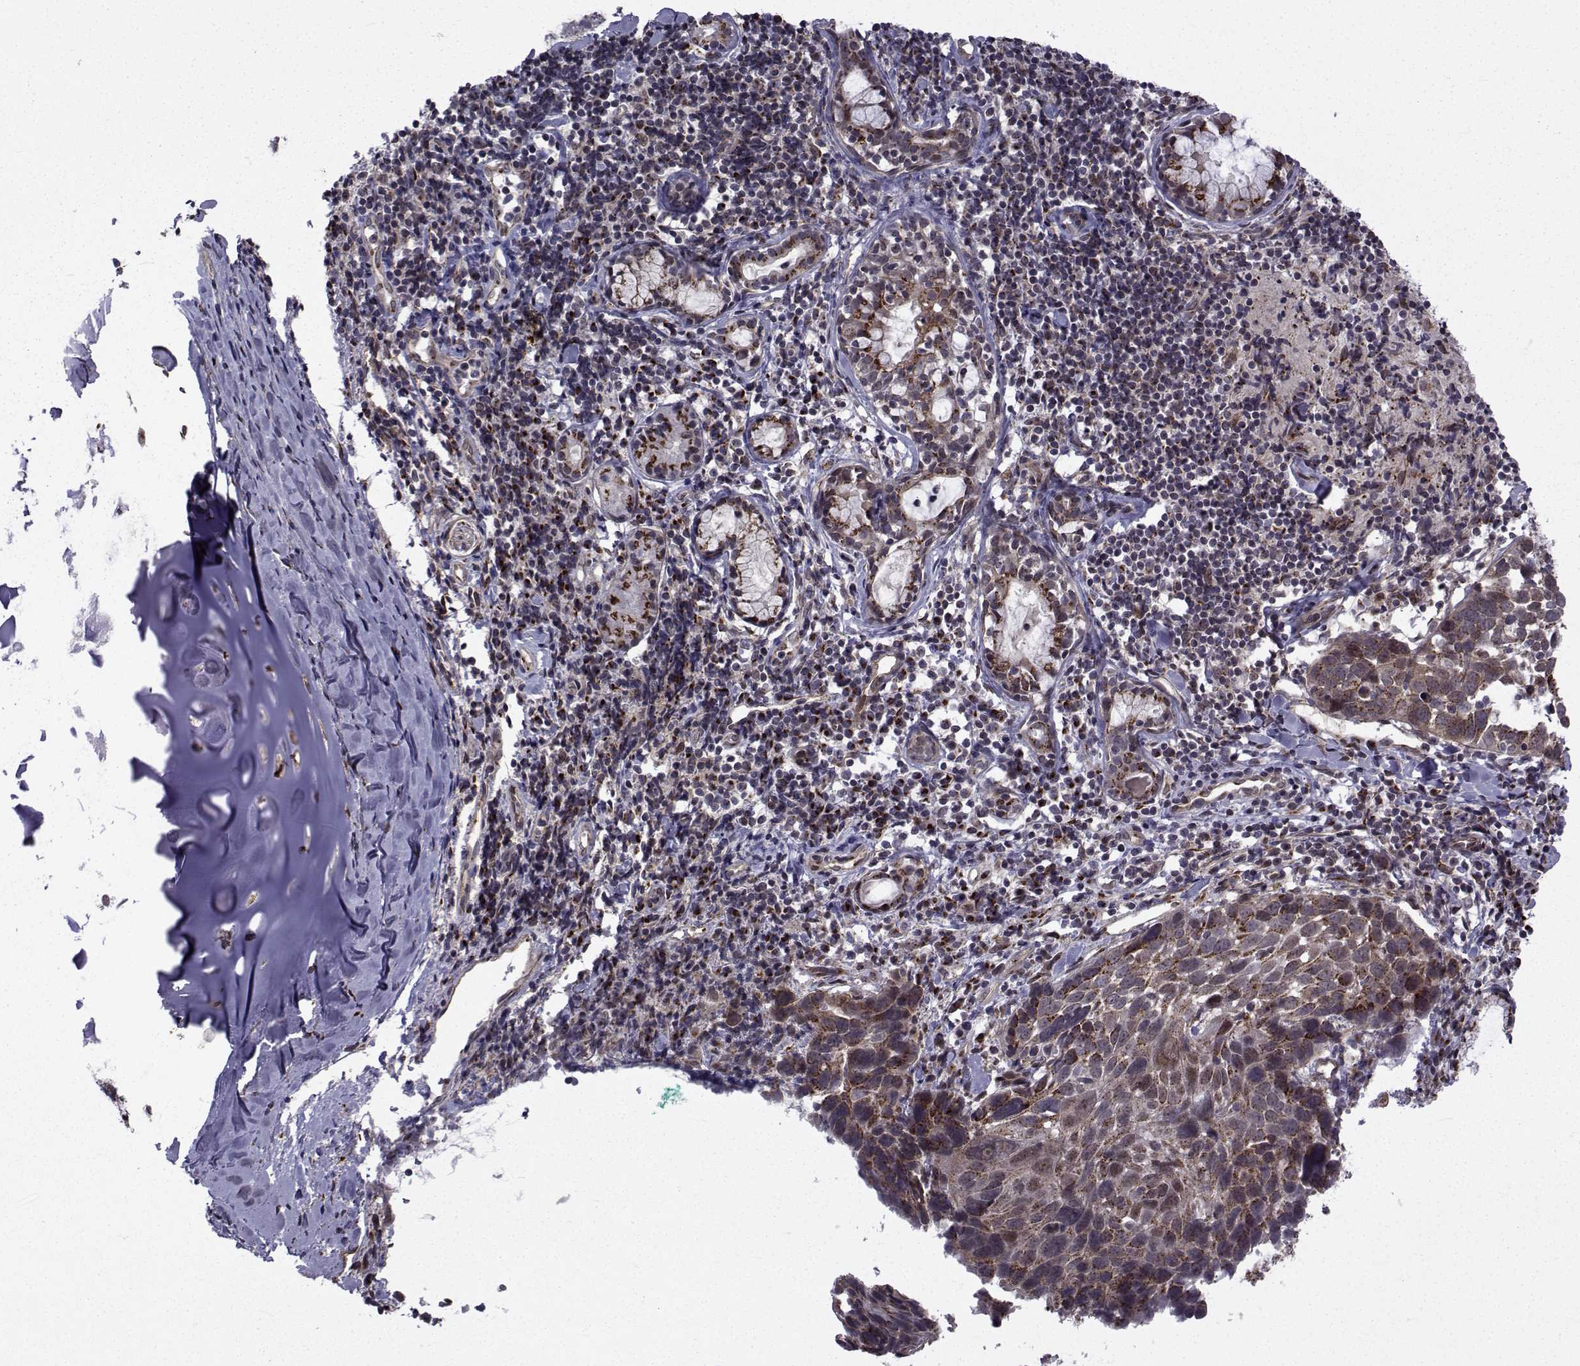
{"staining": {"intensity": "moderate", "quantity": ">75%", "location": "cytoplasmic/membranous"}, "tissue": "lung cancer", "cell_type": "Tumor cells", "image_type": "cancer", "snomed": [{"axis": "morphology", "description": "Squamous cell carcinoma, NOS"}, {"axis": "topography", "description": "Lung"}], "caption": "Lung cancer (squamous cell carcinoma) stained with DAB immunohistochemistry (IHC) exhibits medium levels of moderate cytoplasmic/membranous expression in about >75% of tumor cells.", "gene": "ATP6V1C2", "patient": {"sex": "male", "age": 57}}